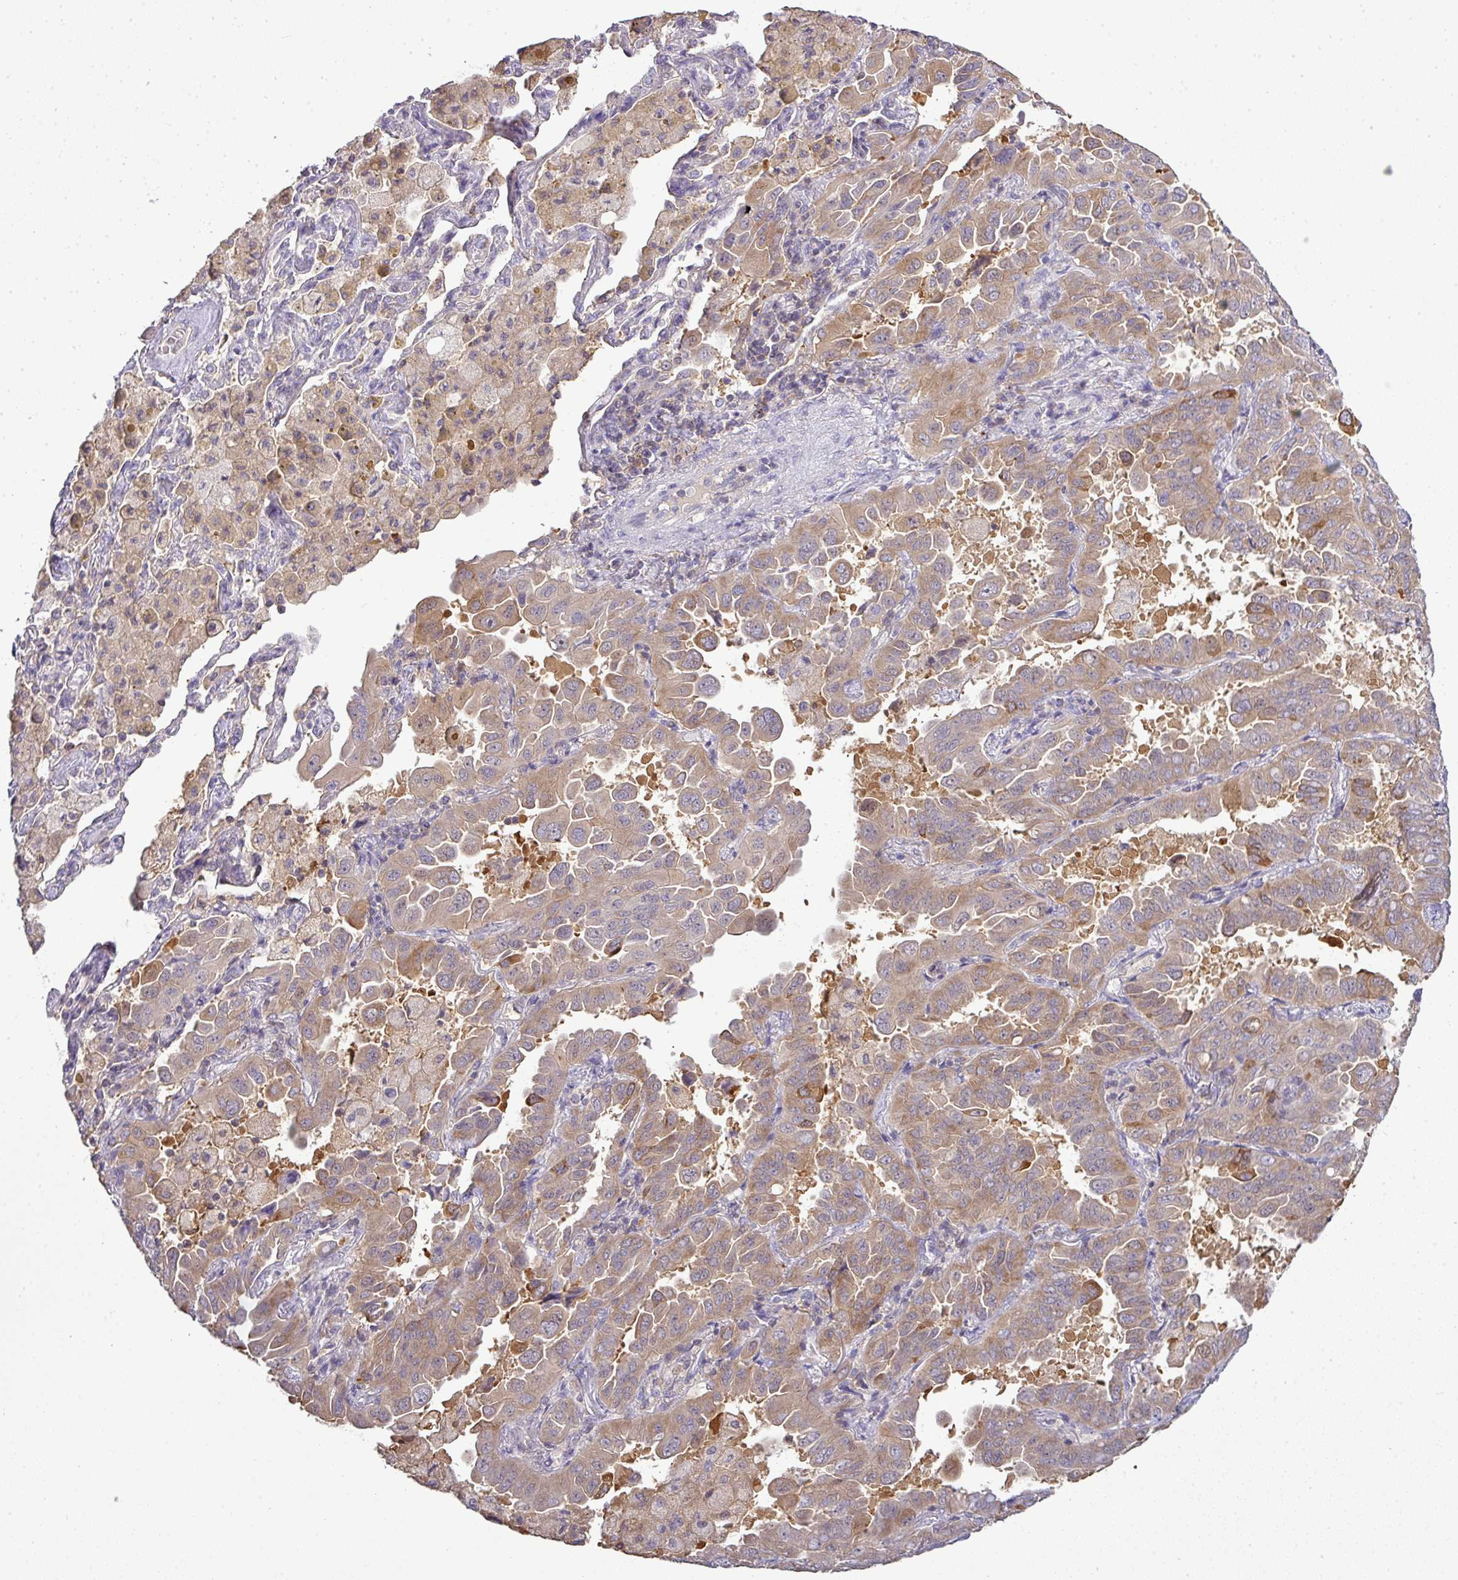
{"staining": {"intensity": "moderate", "quantity": ">75%", "location": "cytoplasmic/membranous"}, "tissue": "lung cancer", "cell_type": "Tumor cells", "image_type": "cancer", "snomed": [{"axis": "morphology", "description": "Adenocarcinoma, NOS"}, {"axis": "topography", "description": "Lung"}], "caption": "Tumor cells demonstrate moderate cytoplasmic/membranous expression in approximately >75% of cells in lung cancer.", "gene": "STAT5A", "patient": {"sex": "male", "age": 64}}